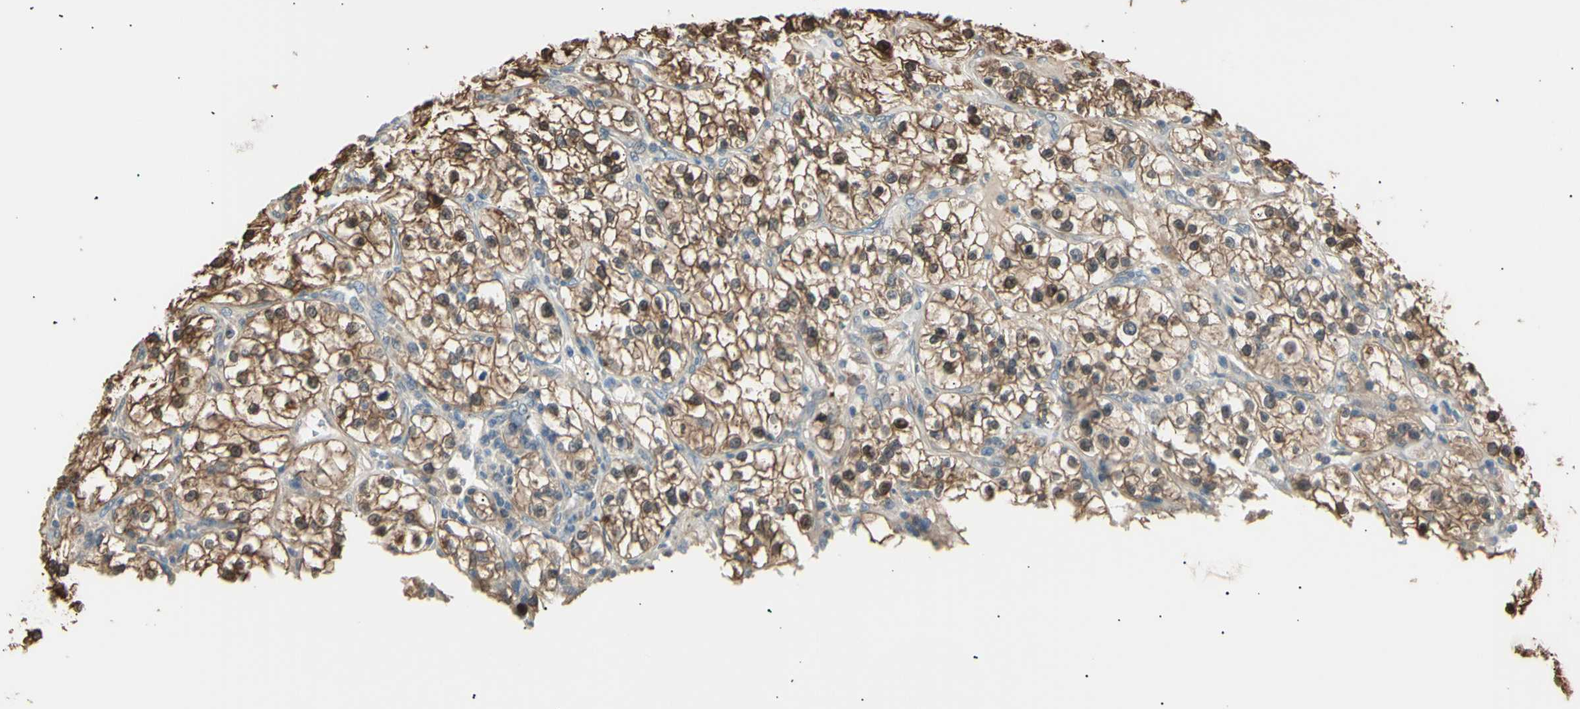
{"staining": {"intensity": "moderate", "quantity": ">75%", "location": "cytoplasmic/membranous"}, "tissue": "renal cancer", "cell_type": "Tumor cells", "image_type": "cancer", "snomed": [{"axis": "morphology", "description": "Adenocarcinoma, NOS"}, {"axis": "topography", "description": "Kidney"}], "caption": "Immunohistochemical staining of human renal cancer (adenocarcinoma) reveals medium levels of moderate cytoplasmic/membranous protein expression in about >75% of tumor cells.", "gene": "LHPP", "patient": {"sex": "female", "age": 57}}